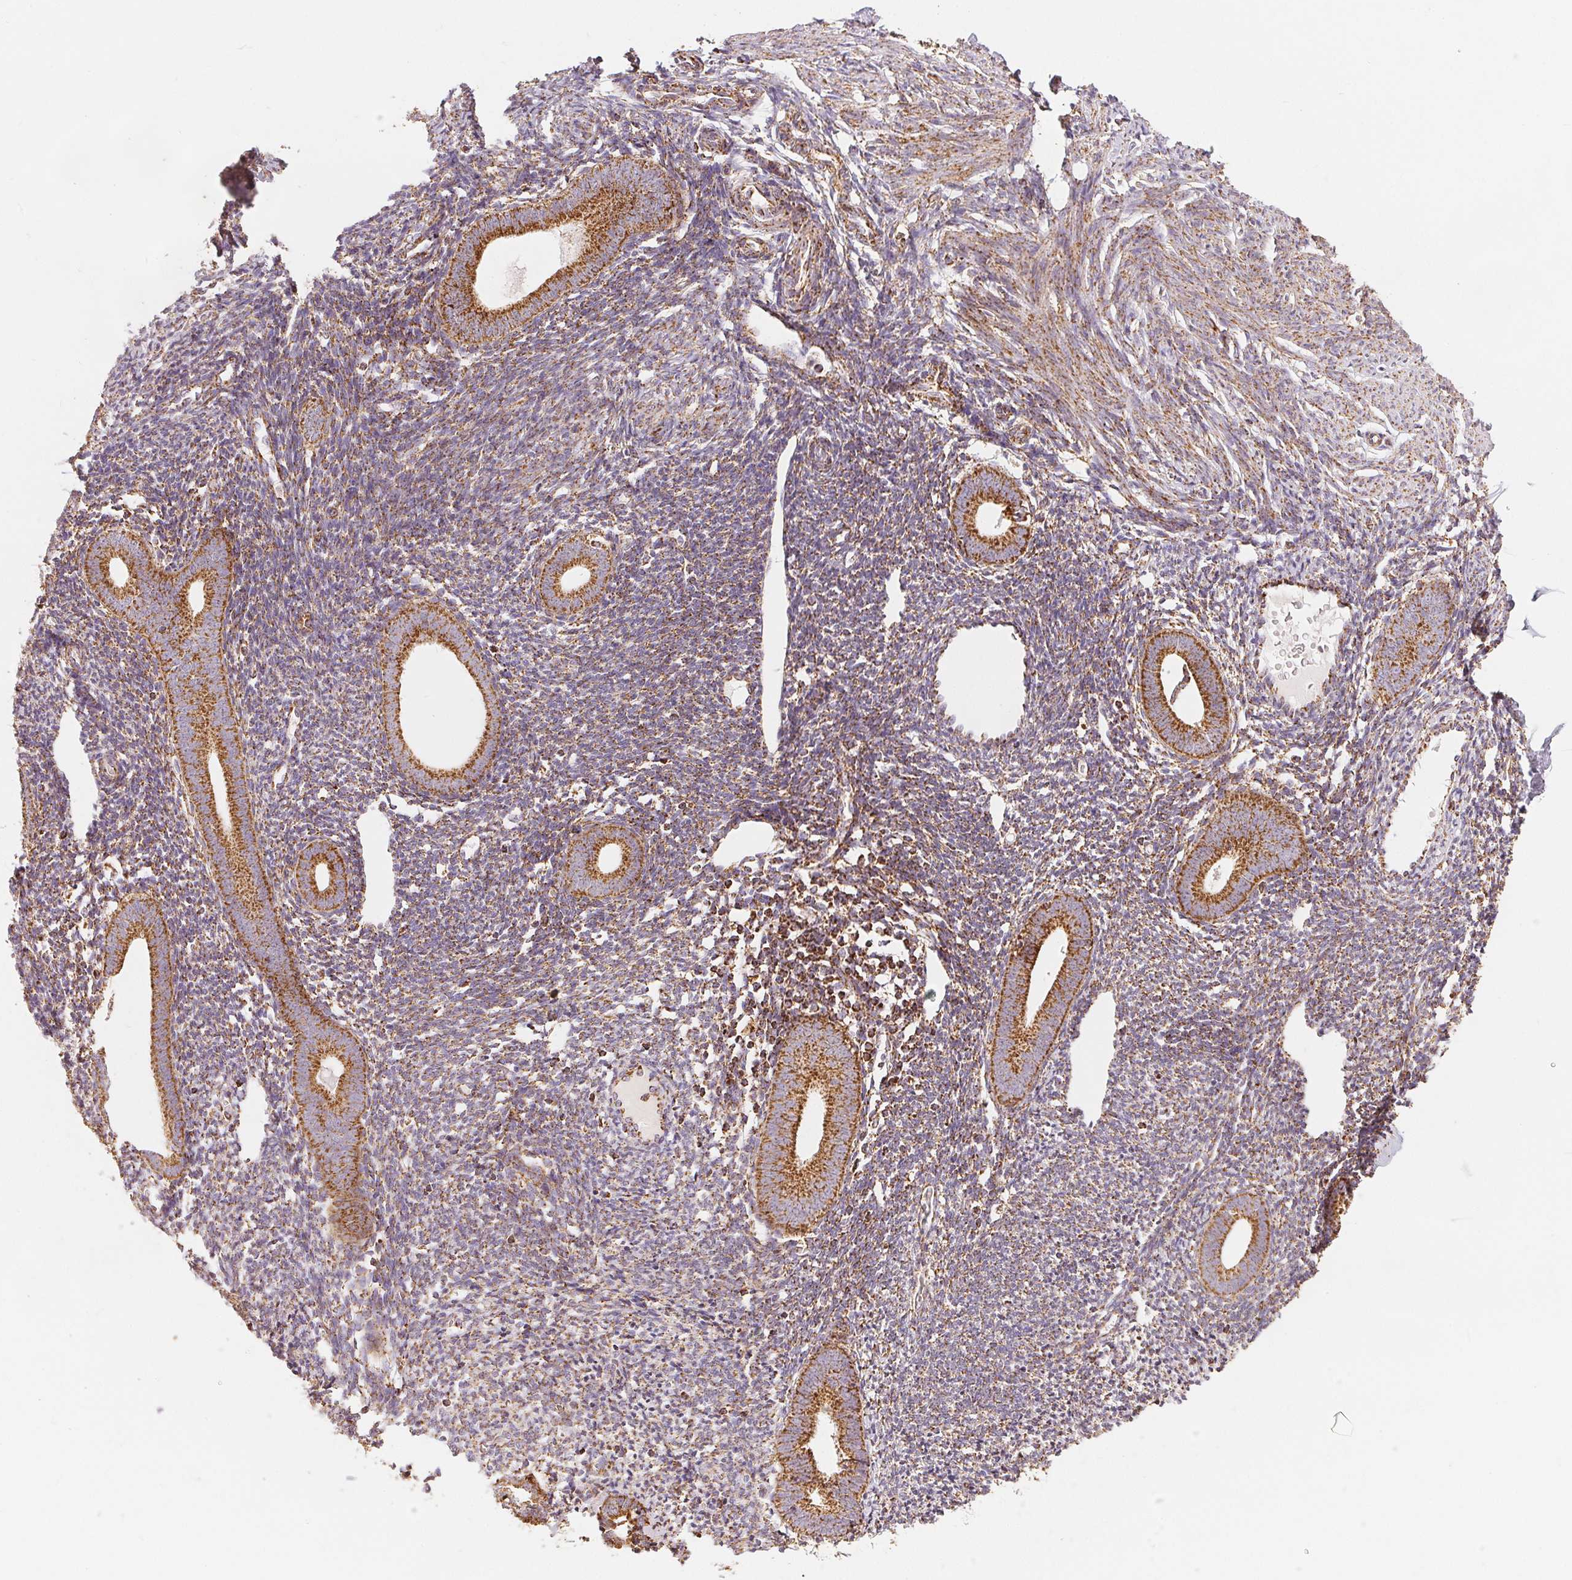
{"staining": {"intensity": "moderate", "quantity": "25%-75%", "location": "cytoplasmic/membranous"}, "tissue": "endometrium", "cell_type": "Cells in endometrial stroma", "image_type": "normal", "snomed": [{"axis": "morphology", "description": "Normal tissue, NOS"}, {"axis": "topography", "description": "Endometrium"}], "caption": "Unremarkable endometrium exhibits moderate cytoplasmic/membranous staining in approximately 25%-75% of cells in endometrial stroma (Stains: DAB in brown, nuclei in blue, Microscopy: brightfield microscopy at high magnification)..", "gene": "SDHB", "patient": {"sex": "female", "age": 39}}